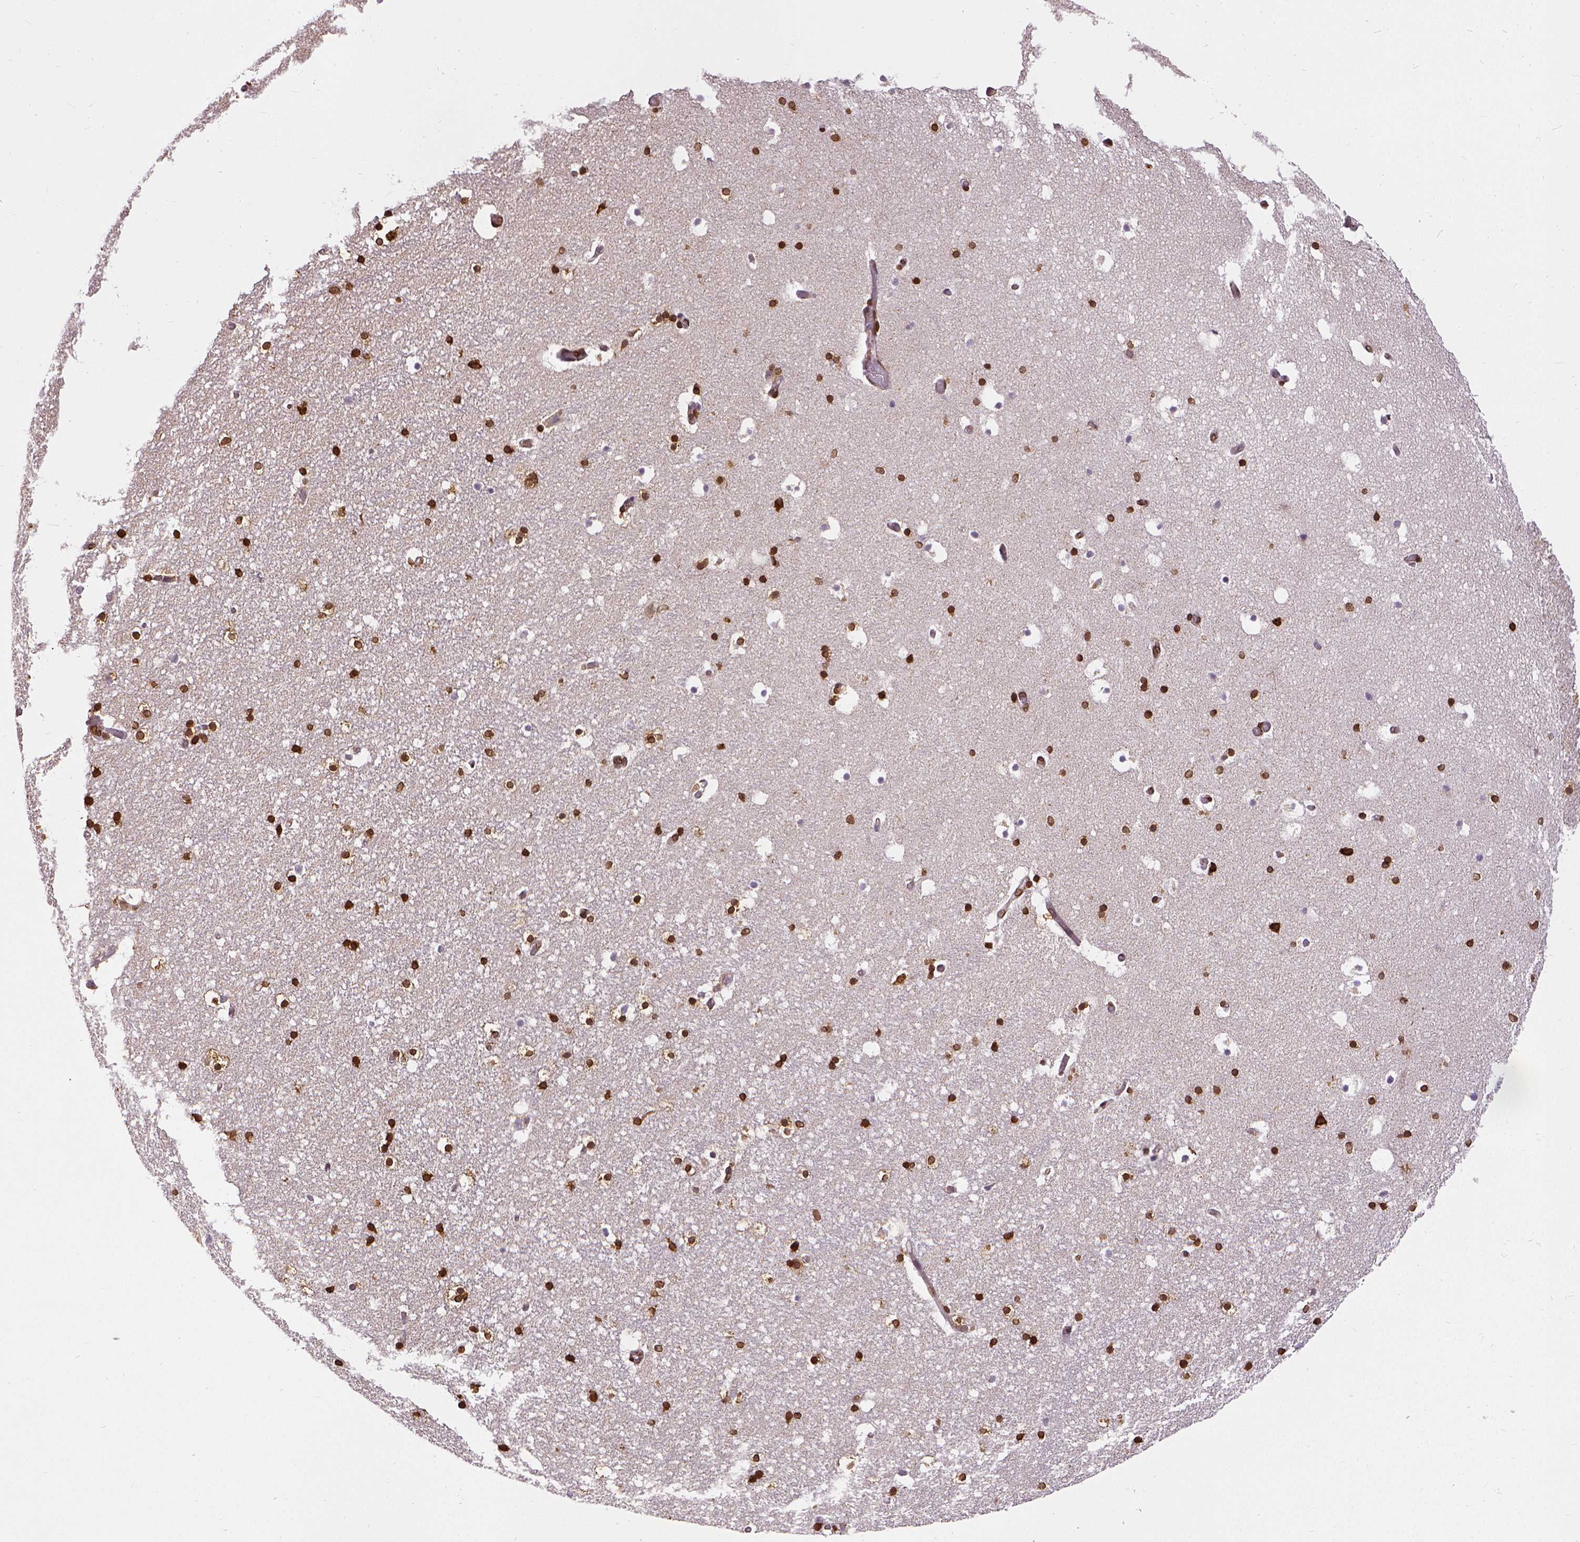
{"staining": {"intensity": "strong", "quantity": ">75%", "location": "cytoplasmic/membranous,nuclear"}, "tissue": "hippocampus", "cell_type": "Glial cells", "image_type": "normal", "snomed": [{"axis": "morphology", "description": "Normal tissue, NOS"}, {"axis": "topography", "description": "Hippocampus"}], "caption": "IHC of benign human hippocampus demonstrates high levels of strong cytoplasmic/membranous,nuclear positivity in approximately >75% of glial cells.", "gene": "MTDH", "patient": {"sex": "male", "age": 26}}